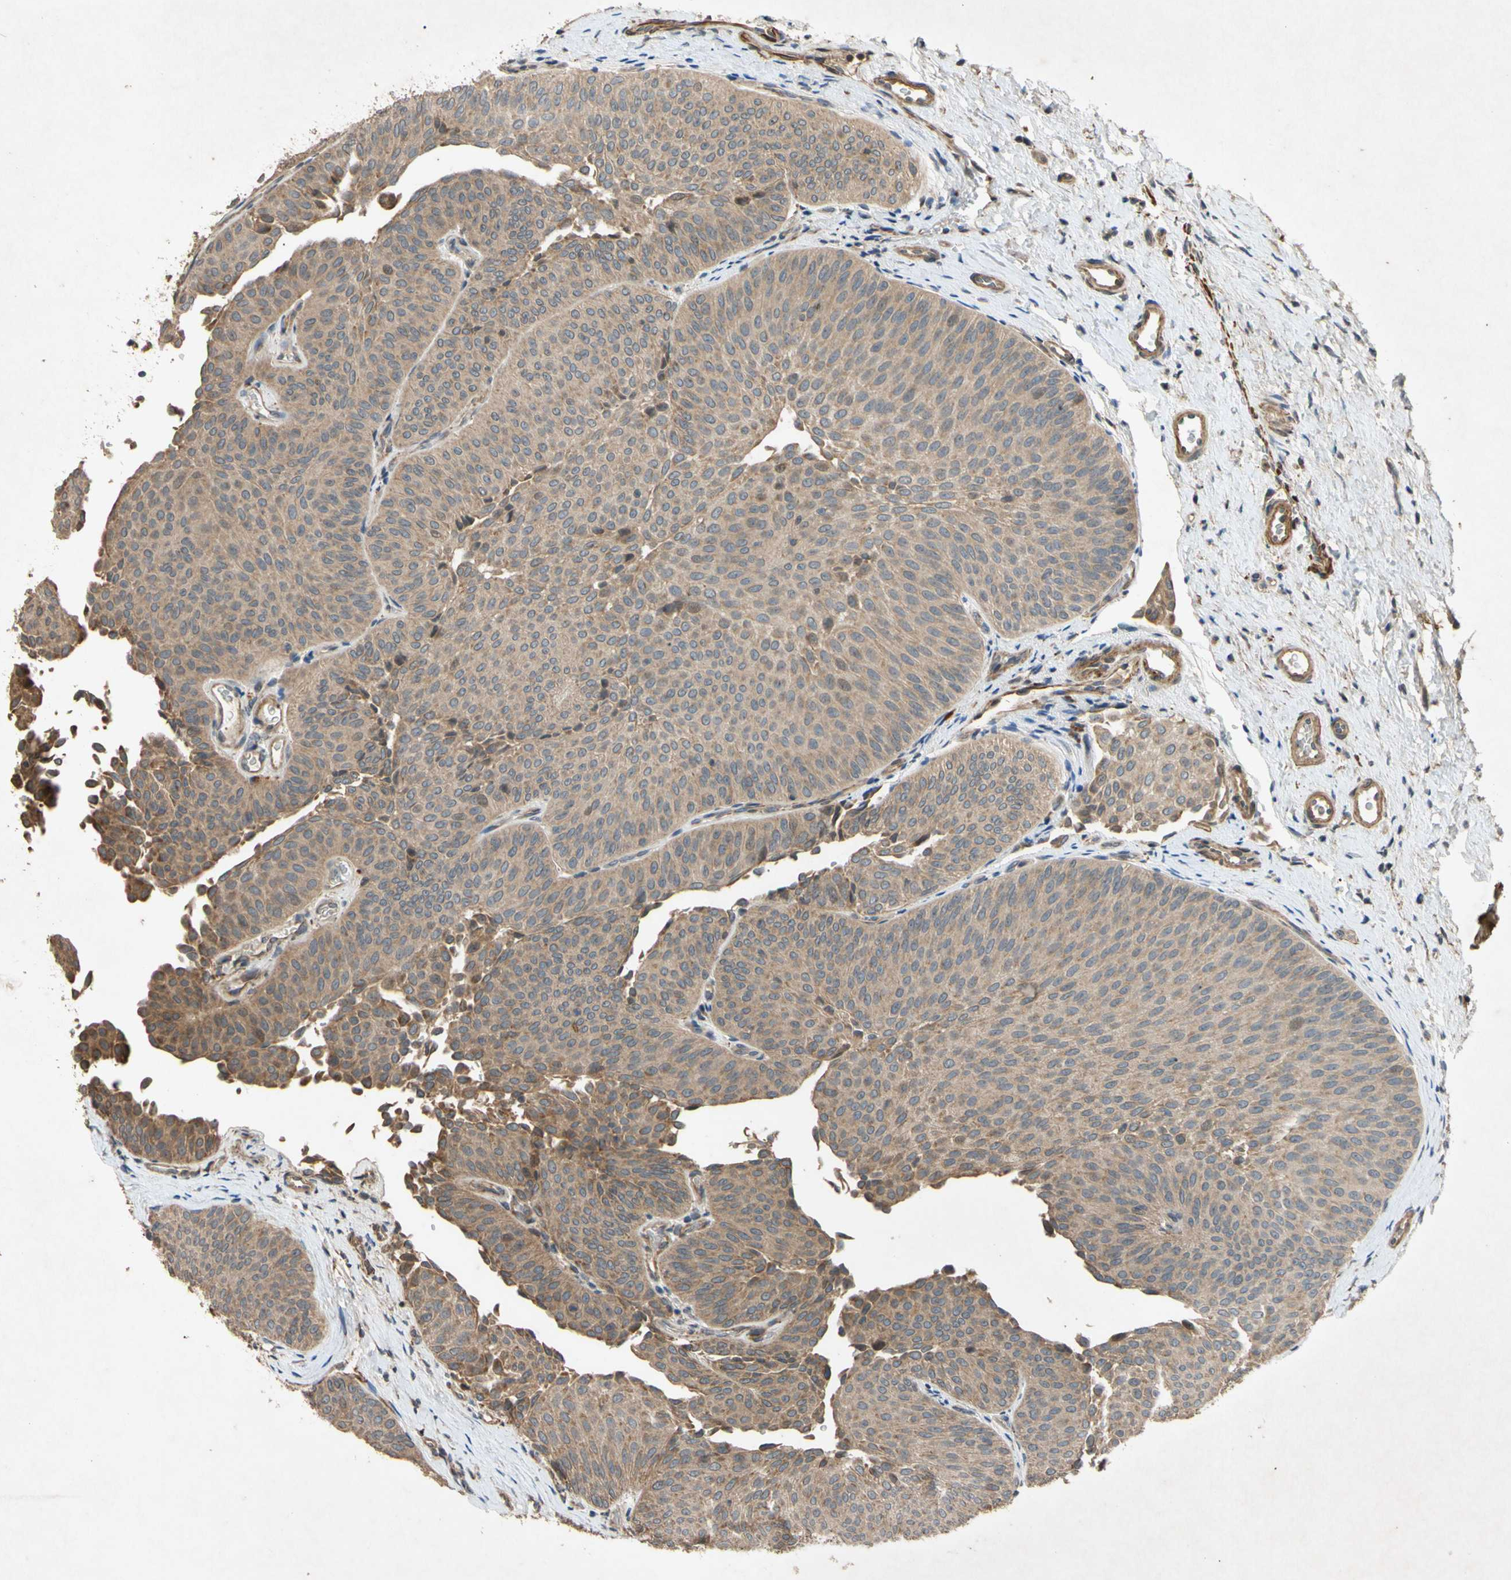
{"staining": {"intensity": "weak", "quantity": ">75%", "location": "cytoplasmic/membranous"}, "tissue": "urothelial cancer", "cell_type": "Tumor cells", "image_type": "cancer", "snomed": [{"axis": "morphology", "description": "Urothelial carcinoma, Low grade"}, {"axis": "topography", "description": "Urinary bladder"}], "caption": "Urothelial cancer was stained to show a protein in brown. There is low levels of weak cytoplasmic/membranous positivity in about >75% of tumor cells.", "gene": "PARD6A", "patient": {"sex": "female", "age": 60}}